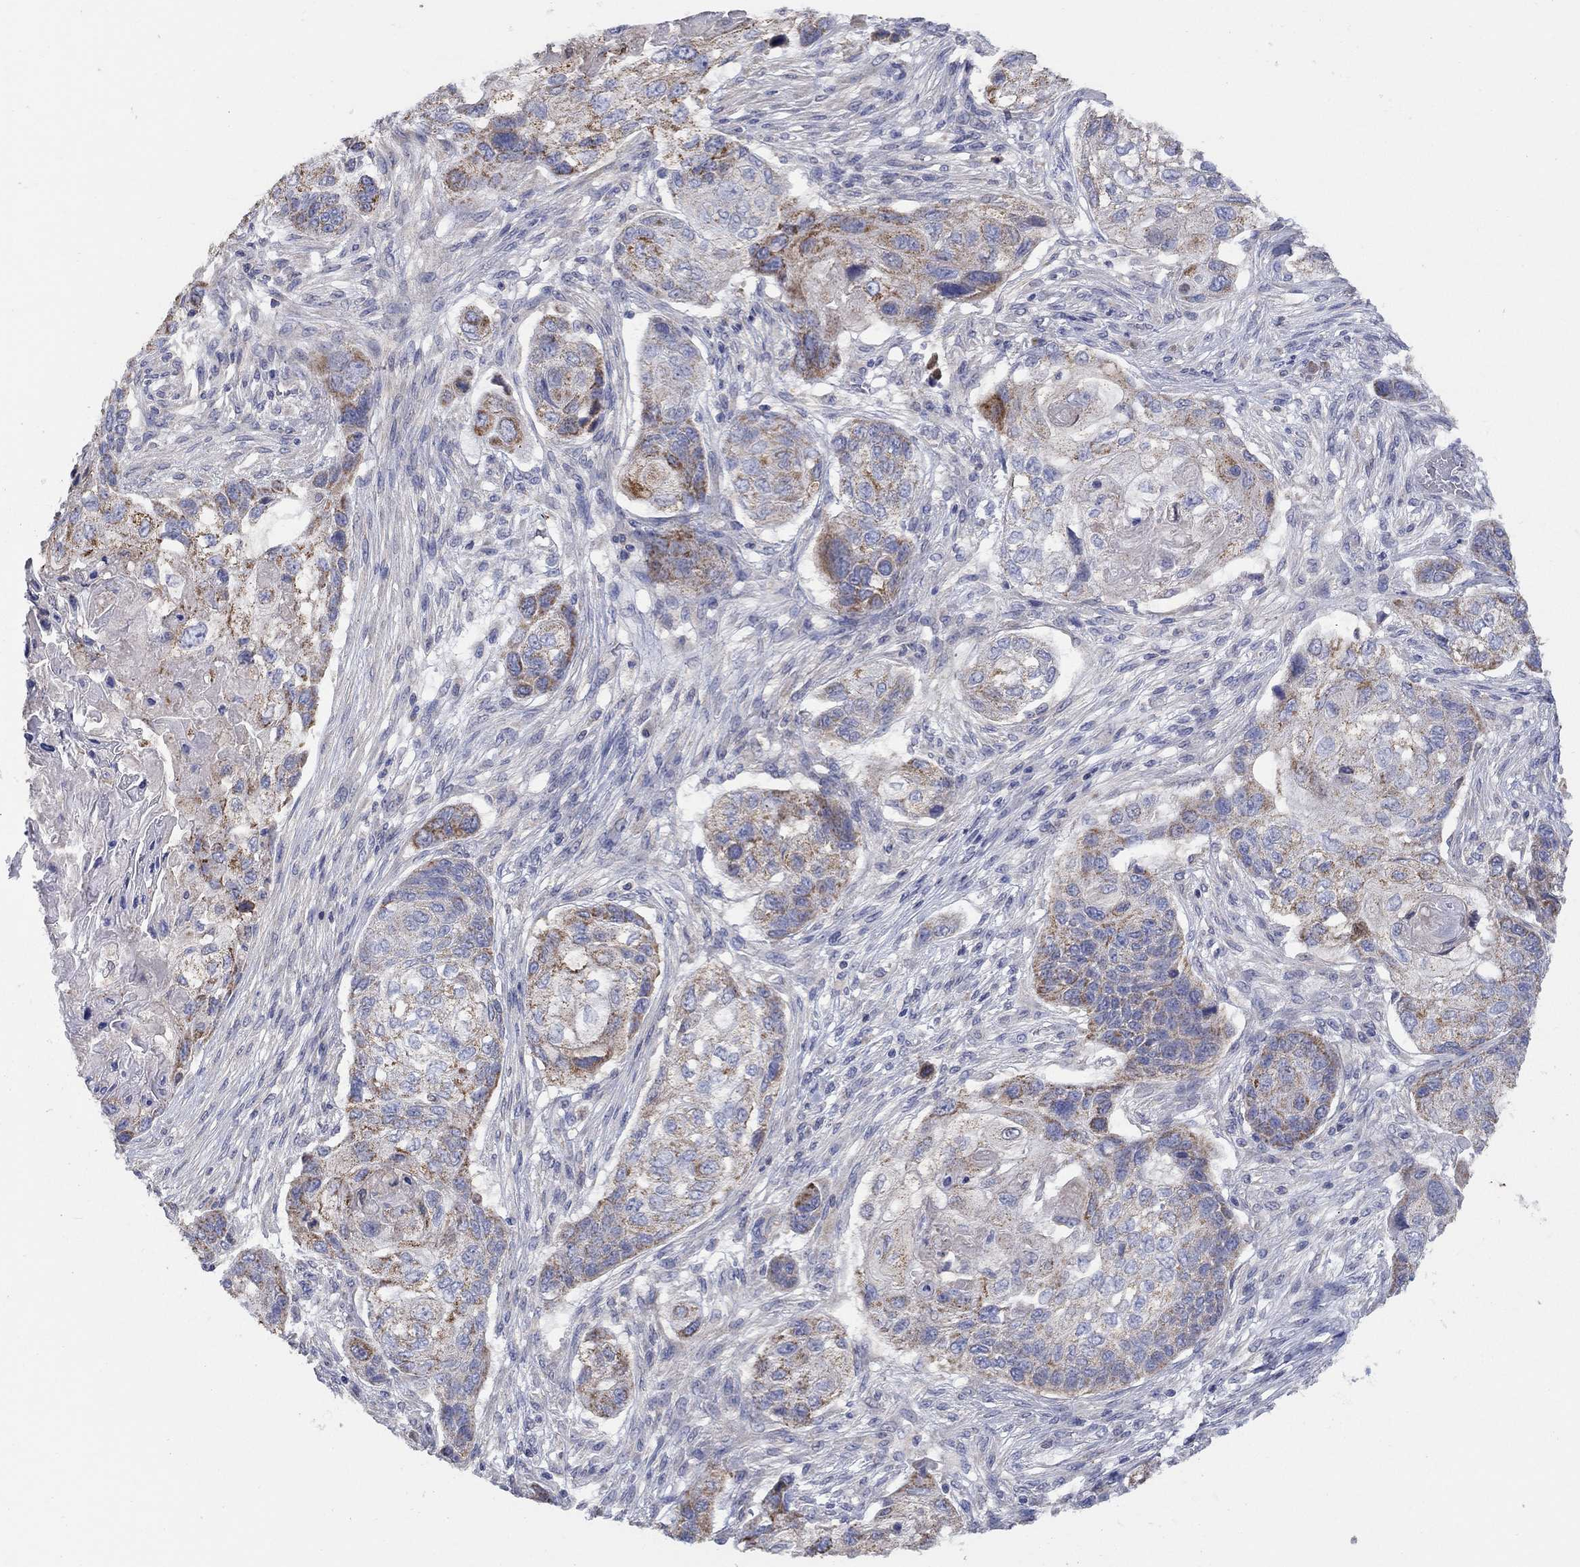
{"staining": {"intensity": "moderate", "quantity": "25%-75%", "location": "cytoplasmic/membranous"}, "tissue": "lung cancer", "cell_type": "Tumor cells", "image_type": "cancer", "snomed": [{"axis": "morphology", "description": "Normal tissue, NOS"}, {"axis": "morphology", "description": "Squamous cell carcinoma, NOS"}, {"axis": "topography", "description": "Bronchus"}, {"axis": "topography", "description": "Lung"}], "caption": "Immunohistochemical staining of lung cancer demonstrates moderate cytoplasmic/membranous protein expression in approximately 25%-75% of tumor cells.", "gene": "CLVS1", "patient": {"sex": "male", "age": 69}}